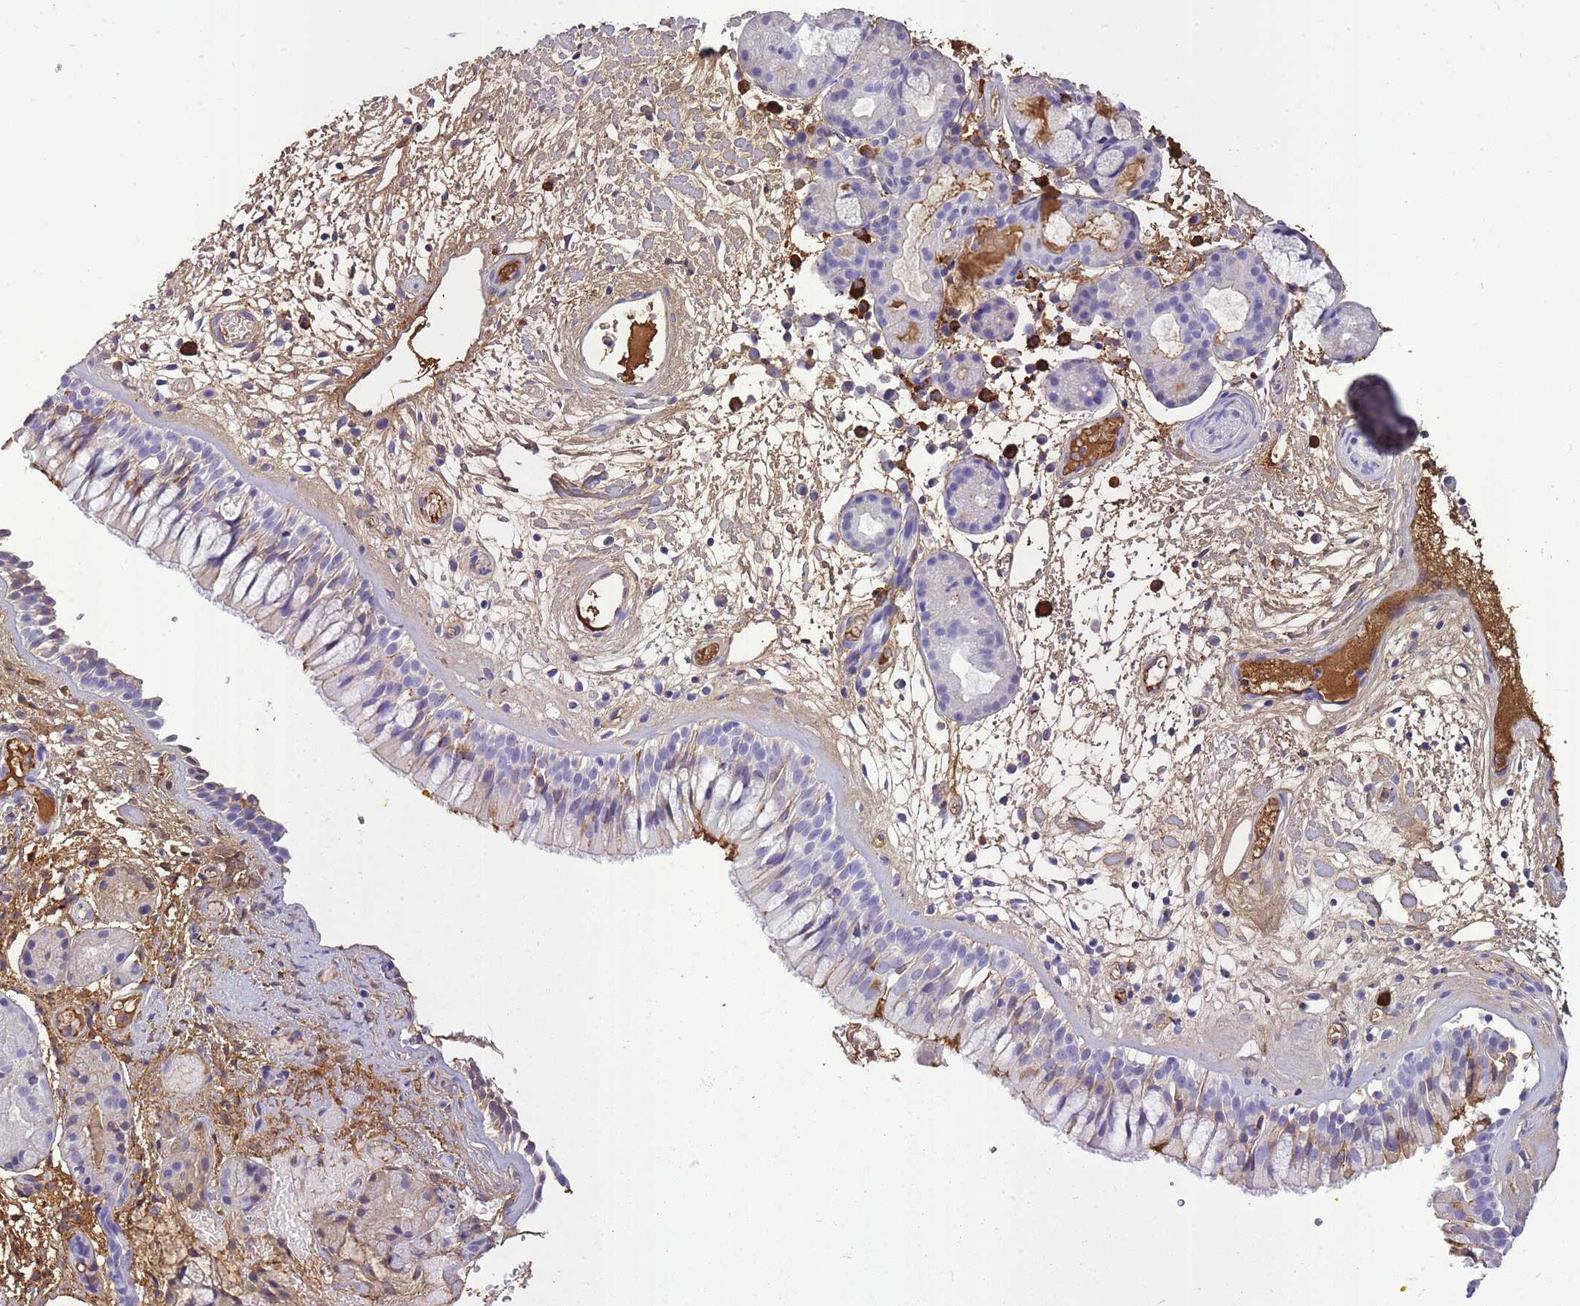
{"staining": {"intensity": "moderate", "quantity": "25%-75%", "location": "cytoplasmic/membranous"}, "tissue": "nasopharynx", "cell_type": "Respiratory epithelial cells", "image_type": "normal", "snomed": [{"axis": "morphology", "description": "Normal tissue, NOS"}, {"axis": "topography", "description": "Nasopharynx"}], "caption": "Immunohistochemistry histopathology image of benign nasopharynx stained for a protein (brown), which displays medium levels of moderate cytoplasmic/membranous expression in about 25%-75% of respiratory epithelial cells.", "gene": "IGKV1", "patient": {"sex": "male", "age": 65}}